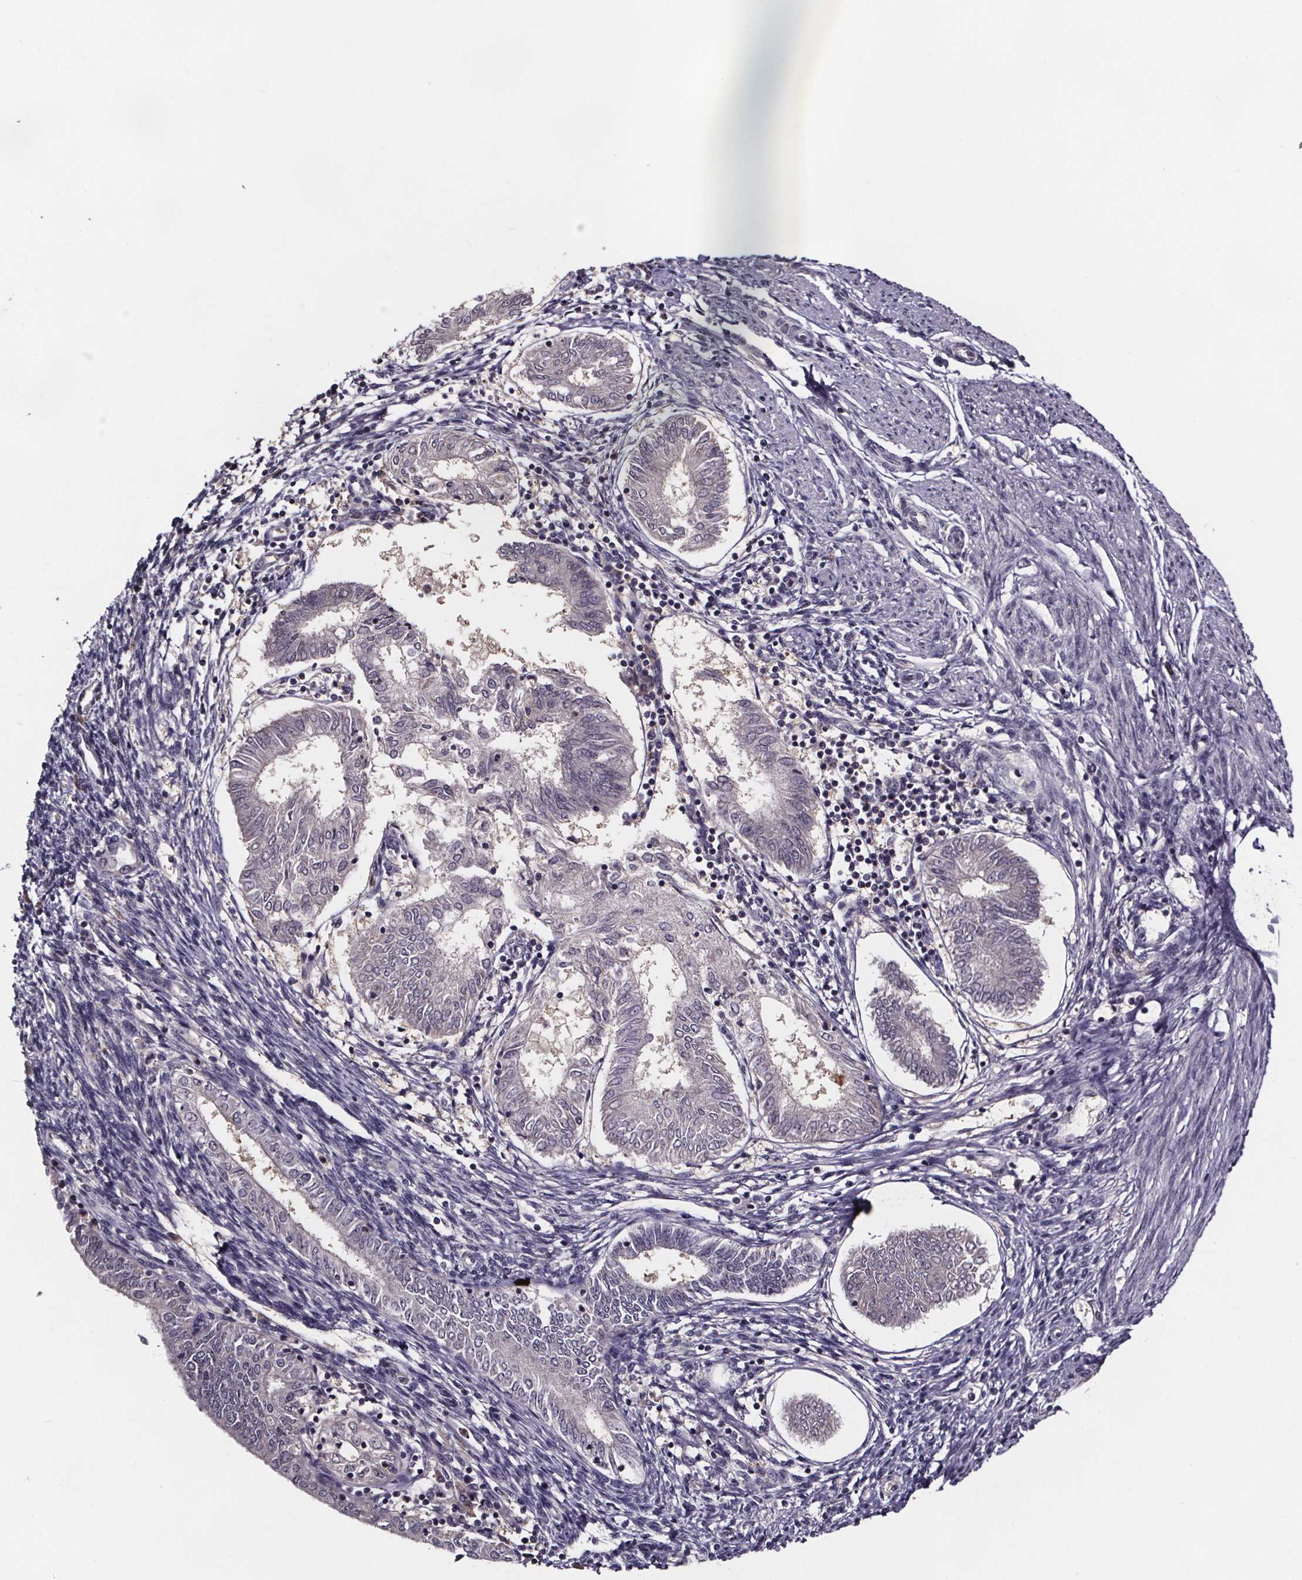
{"staining": {"intensity": "negative", "quantity": "none", "location": "none"}, "tissue": "endometrial cancer", "cell_type": "Tumor cells", "image_type": "cancer", "snomed": [{"axis": "morphology", "description": "Adenocarcinoma, NOS"}, {"axis": "topography", "description": "Endometrium"}], "caption": "This is an immunohistochemistry photomicrograph of adenocarcinoma (endometrial). There is no expression in tumor cells.", "gene": "SMIM1", "patient": {"sex": "female", "age": 68}}